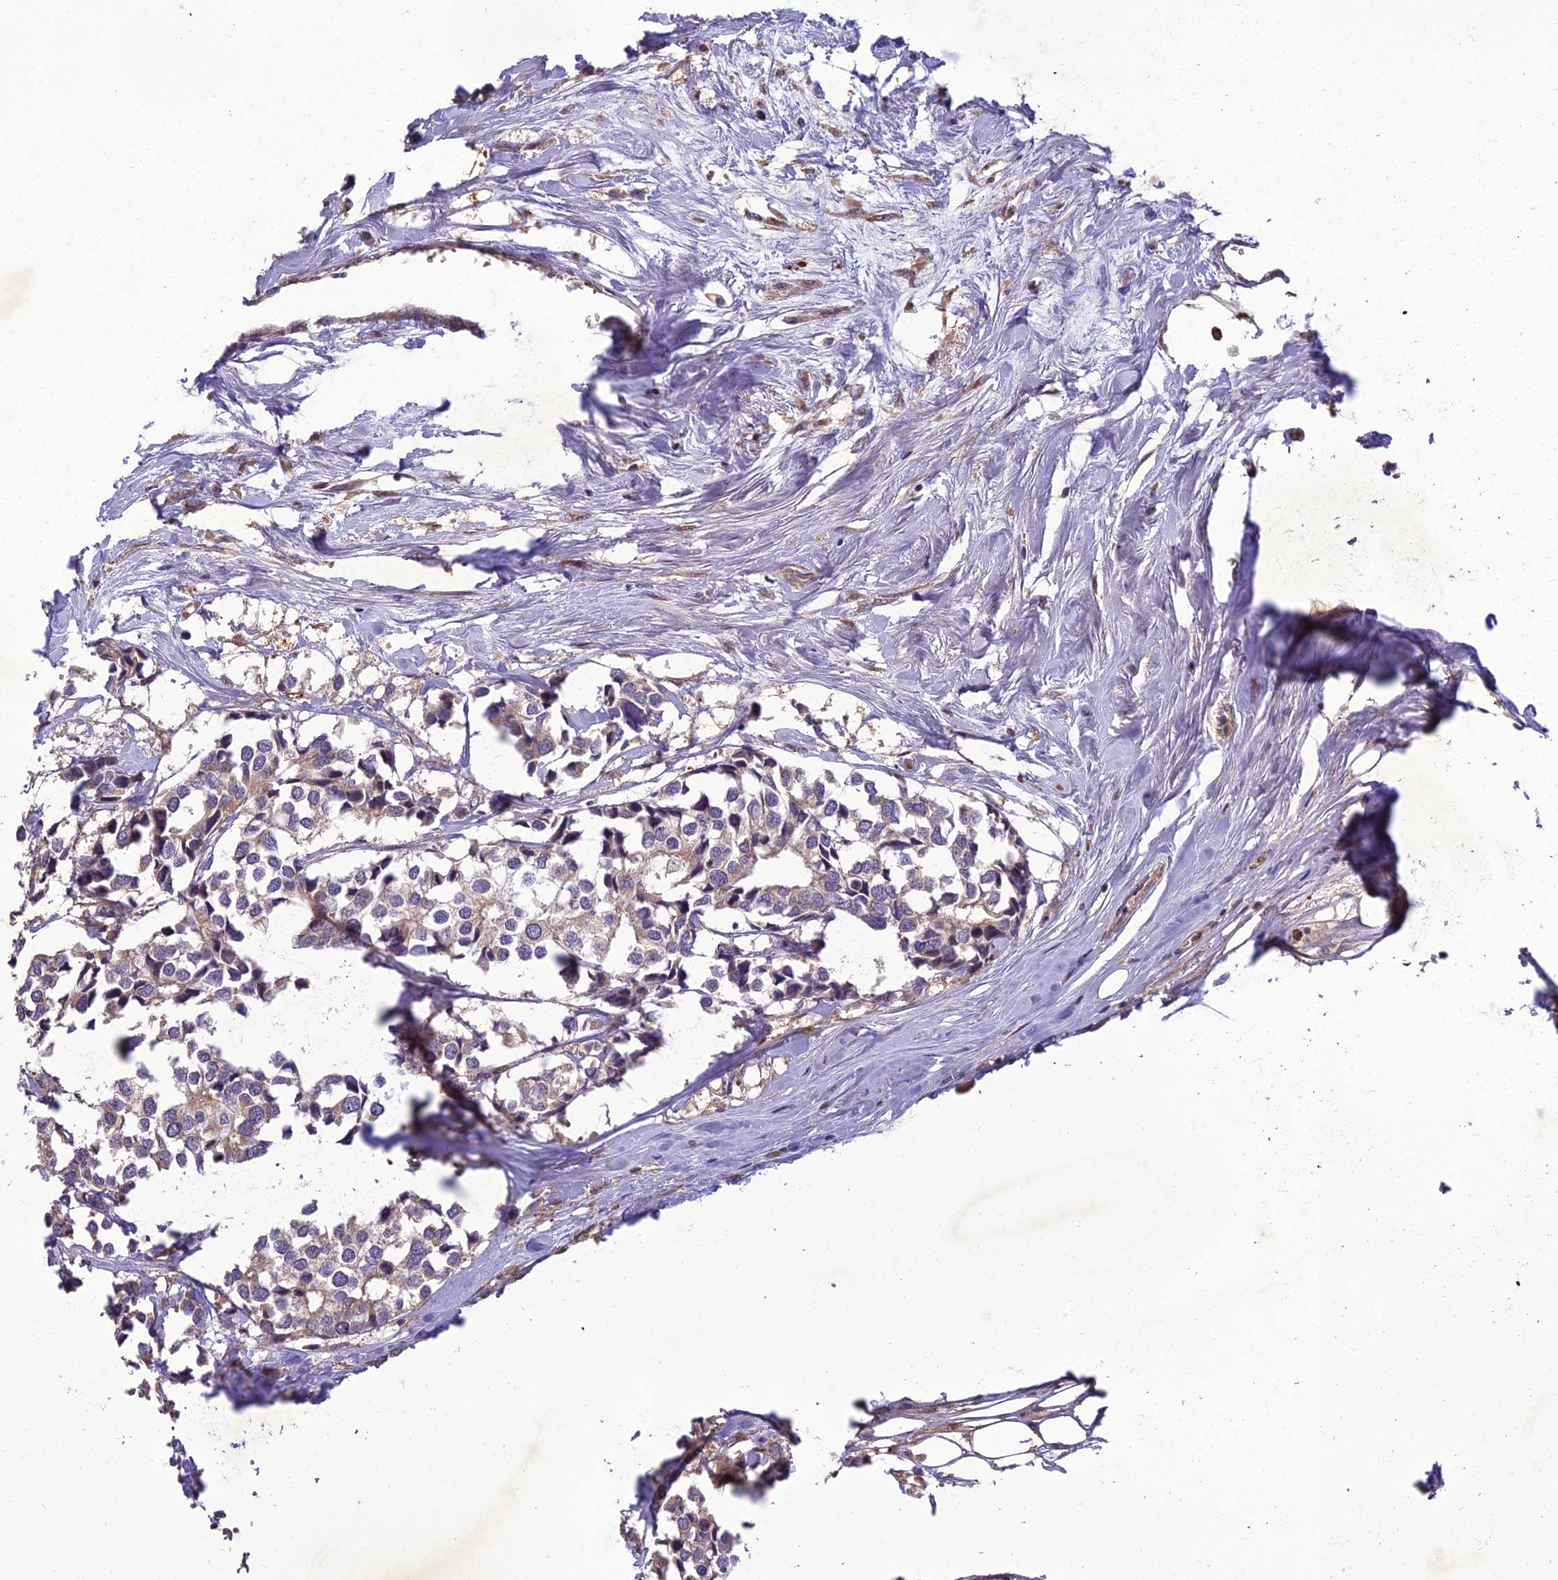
{"staining": {"intensity": "weak", "quantity": ">75%", "location": "cytoplasmic/membranous"}, "tissue": "breast cancer", "cell_type": "Tumor cells", "image_type": "cancer", "snomed": [{"axis": "morphology", "description": "Duct carcinoma"}, {"axis": "topography", "description": "Breast"}], "caption": "Immunohistochemical staining of human breast cancer shows low levels of weak cytoplasmic/membranous expression in about >75% of tumor cells. The staining is performed using DAB (3,3'-diaminobenzidine) brown chromogen to label protein expression. The nuclei are counter-stained blue using hematoxylin.", "gene": "CENPL", "patient": {"sex": "female", "age": 83}}